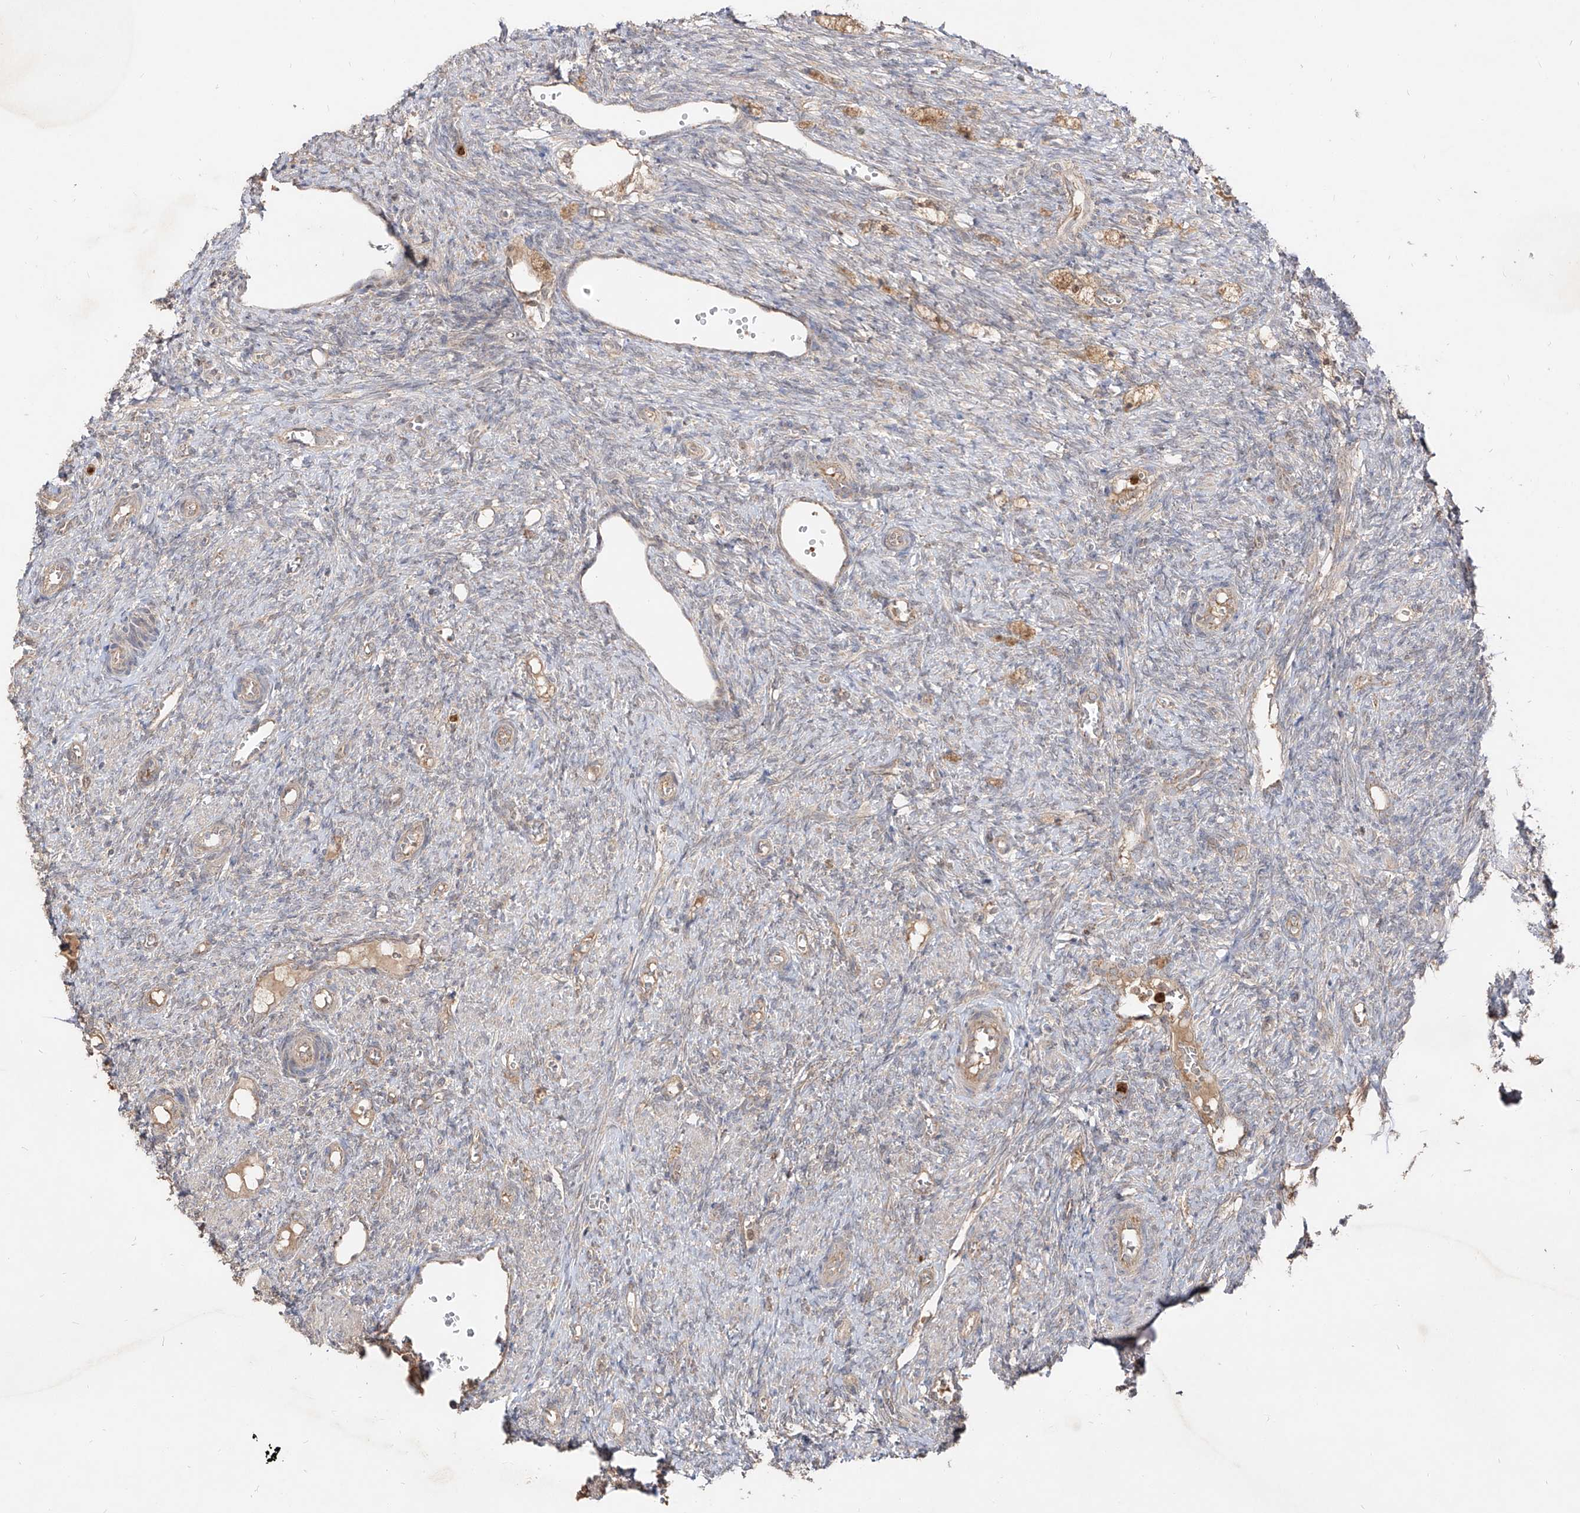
{"staining": {"intensity": "negative", "quantity": "none", "location": "none"}, "tissue": "ovary", "cell_type": "Ovarian stroma cells", "image_type": "normal", "snomed": [{"axis": "morphology", "description": "Normal tissue, NOS"}, {"axis": "topography", "description": "Ovary"}], "caption": "Immunohistochemistry image of unremarkable ovary: ovary stained with DAB displays no significant protein expression in ovarian stroma cells.", "gene": "AIM2", "patient": {"sex": "female", "age": 41}}